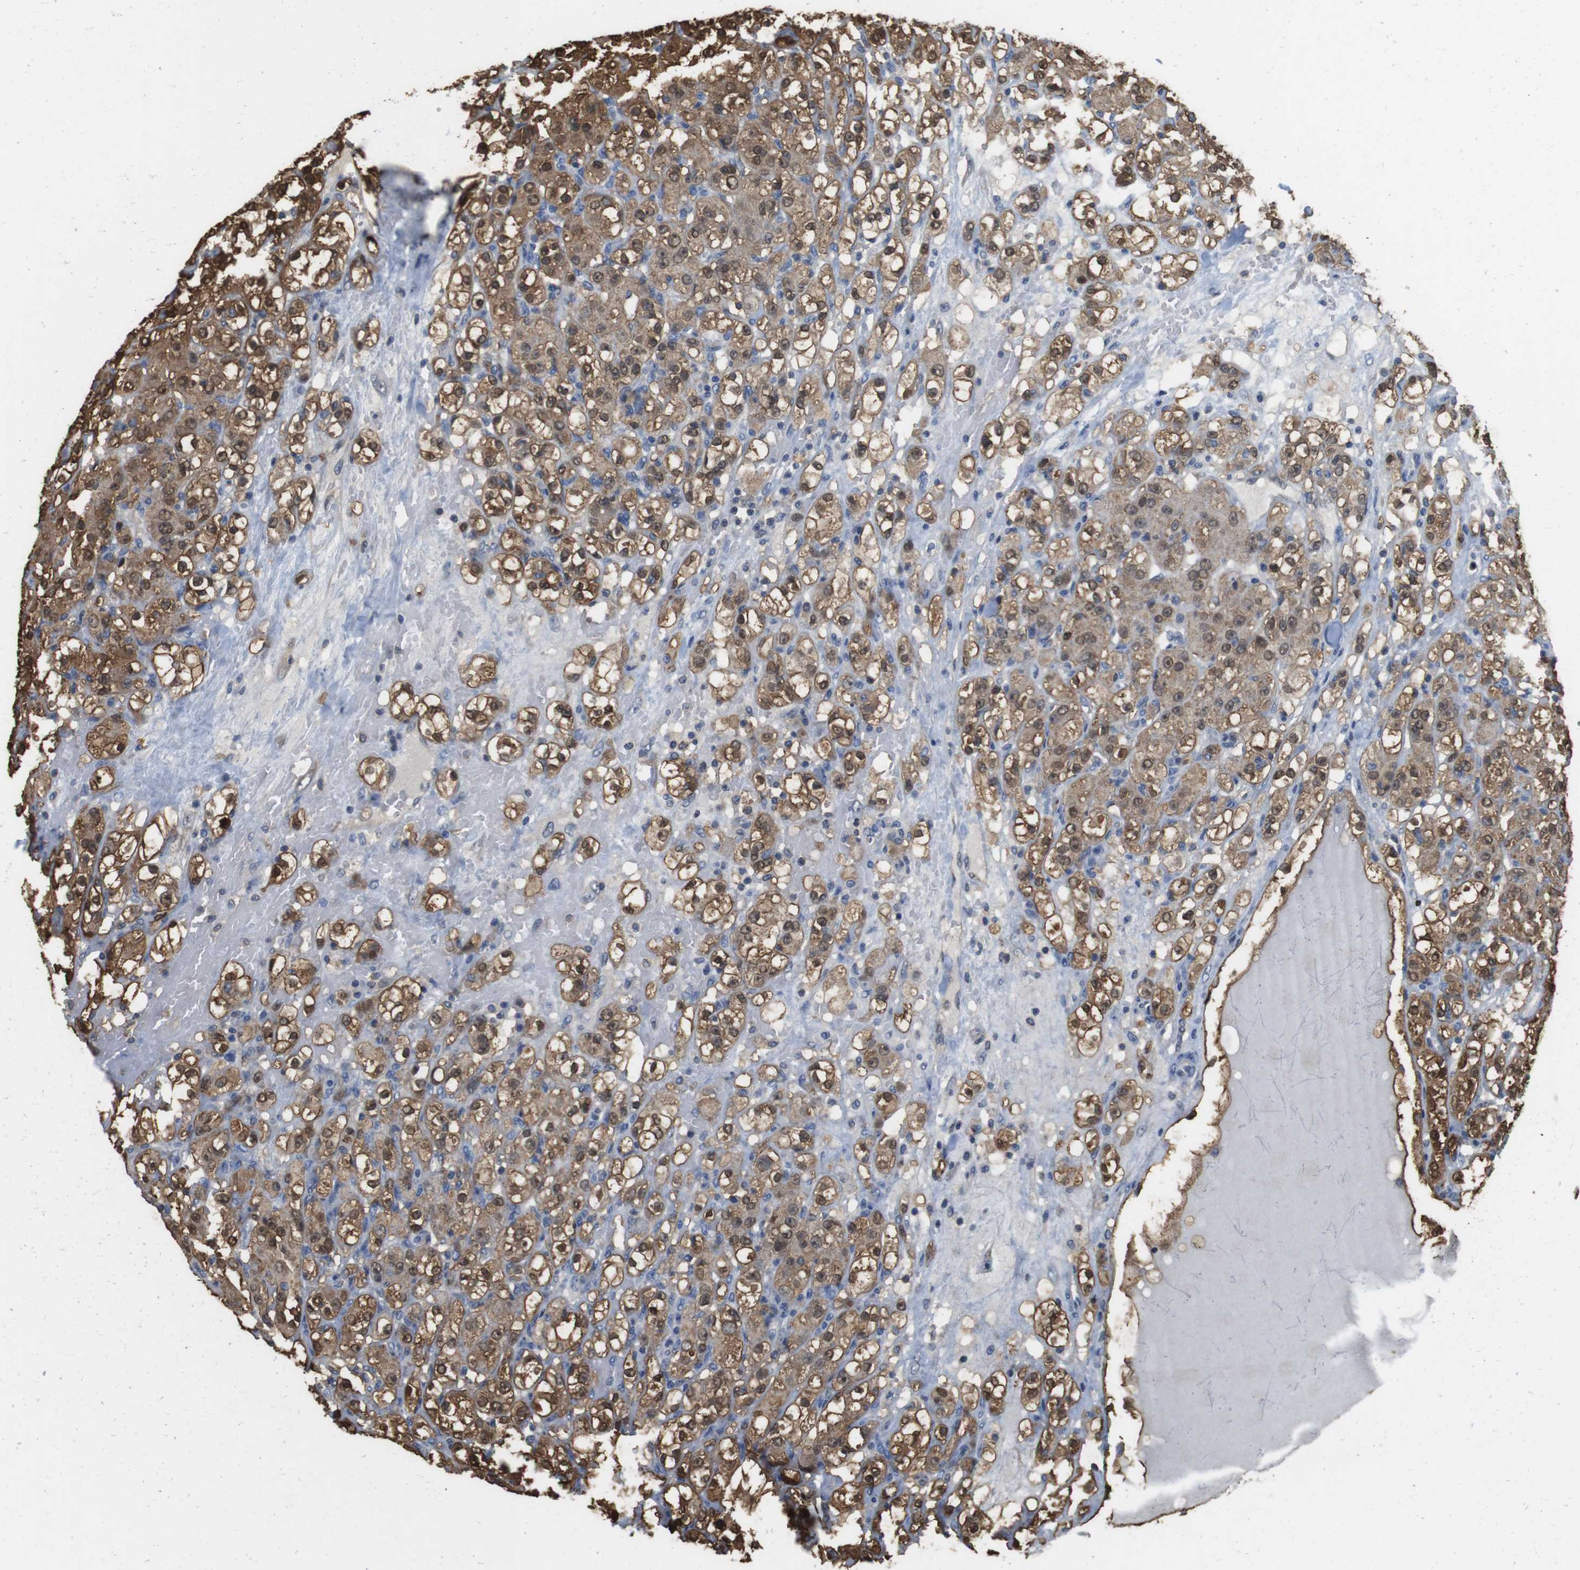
{"staining": {"intensity": "moderate", "quantity": ">75%", "location": "cytoplasmic/membranous,nuclear"}, "tissue": "renal cancer", "cell_type": "Tumor cells", "image_type": "cancer", "snomed": [{"axis": "morphology", "description": "Normal tissue, NOS"}, {"axis": "morphology", "description": "Adenocarcinoma, NOS"}, {"axis": "topography", "description": "Kidney"}], "caption": "Immunohistochemical staining of human renal cancer displays moderate cytoplasmic/membranous and nuclear protein expression in approximately >75% of tumor cells. Using DAB (brown) and hematoxylin (blue) stains, captured at high magnification using brightfield microscopy.", "gene": "LDHA", "patient": {"sex": "male", "age": 61}}